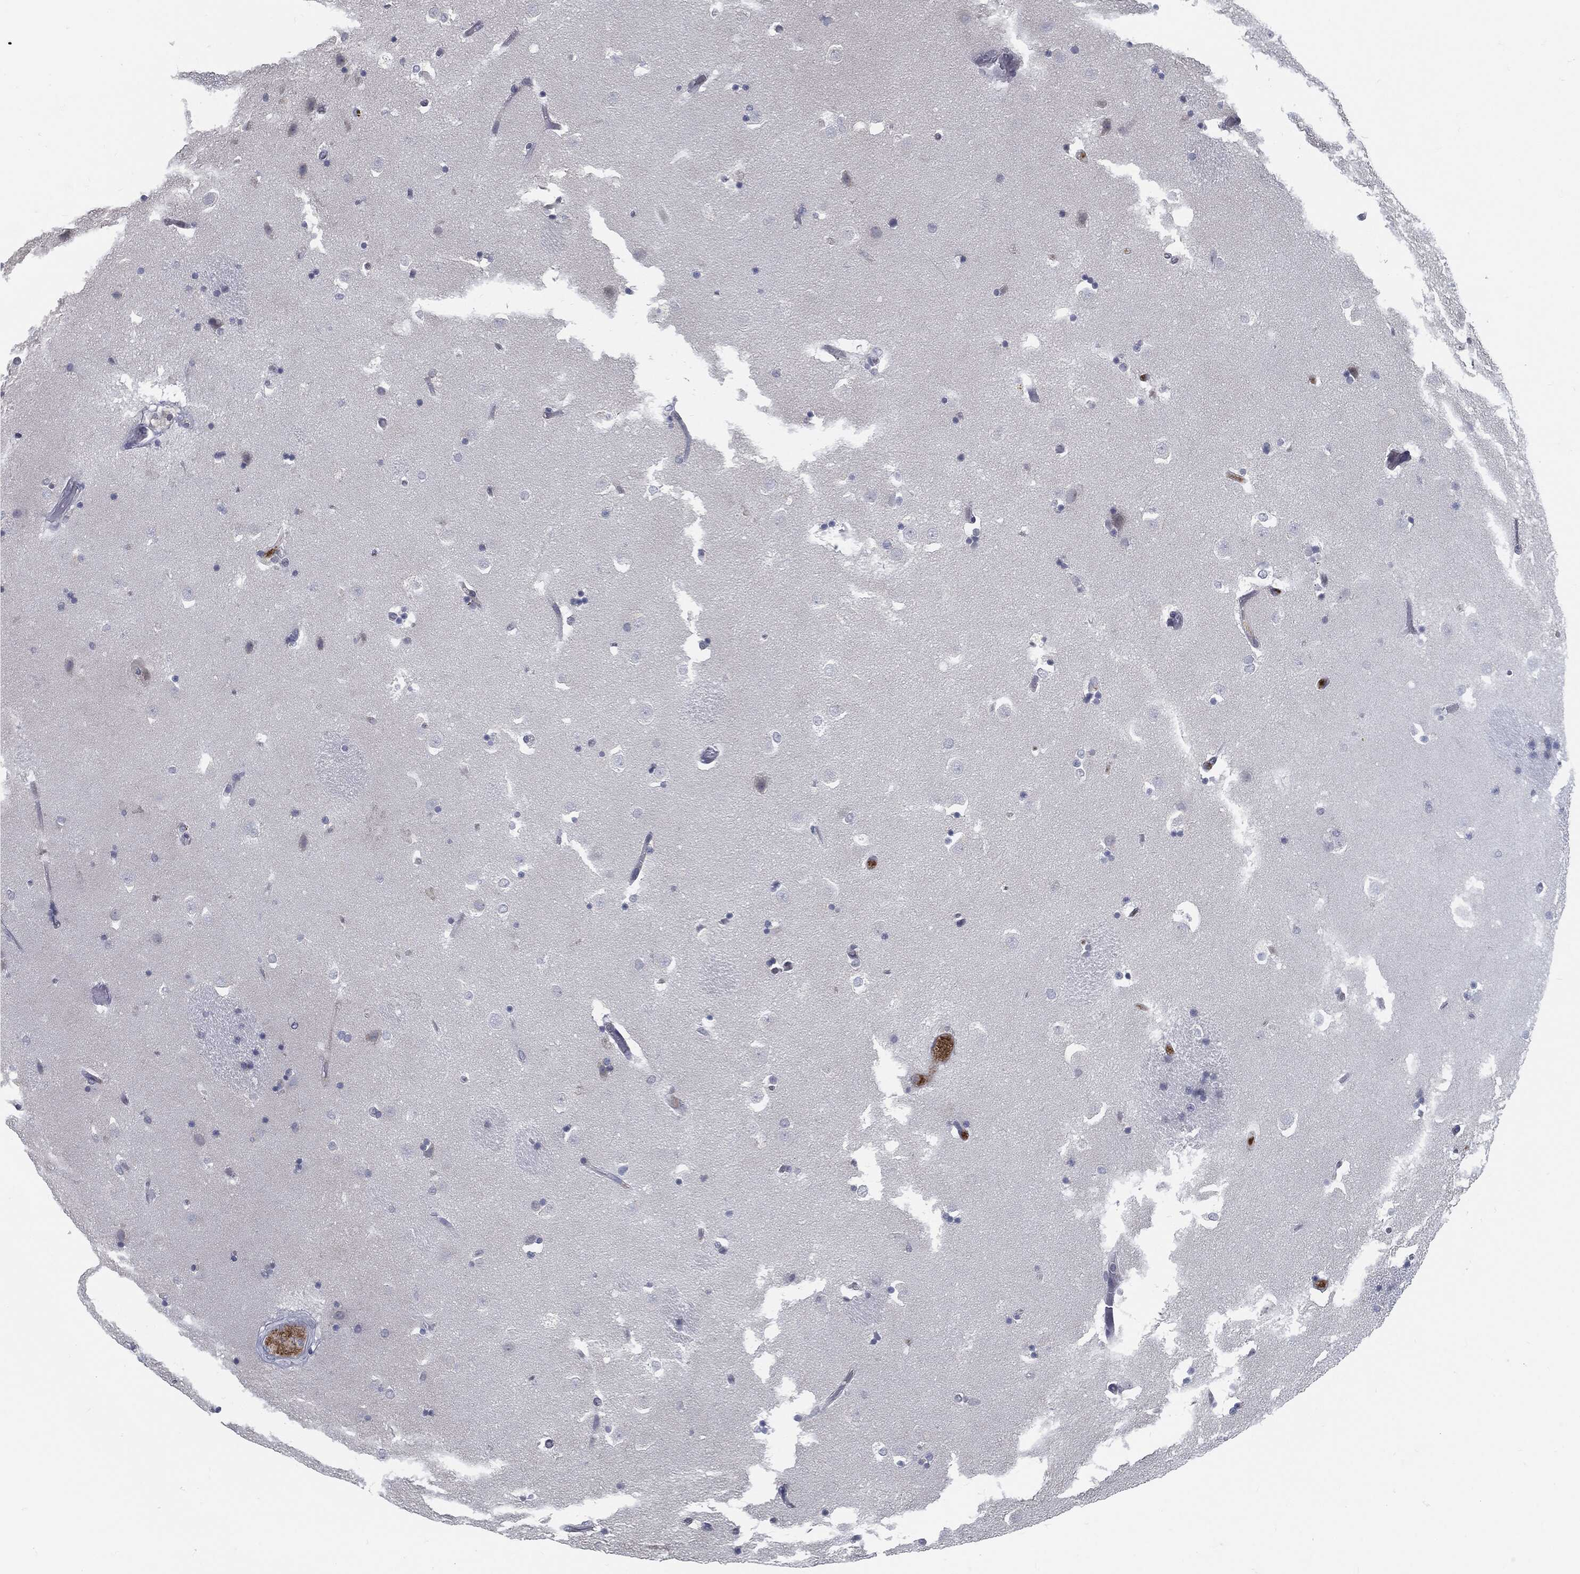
{"staining": {"intensity": "negative", "quantity": "none", "location": "none"}, "tissue": "caudate", "cell_type": "Glial cells", "image_type": "normal", "snomed": [{"axis": "morphology", "description": "Normal tissue, NOS"}, {"axis": "topography", "description": "Lateral ventricle wall"}], "caption": "A high-resolution image shows IHC staining of normal caudate, which demonstrates no significant expression in glial cells. (DAB immunohistochemistry with hematoxylin counter stain).", "gene": "PROM1", "patient": {"sex": "male", "age": 51}}